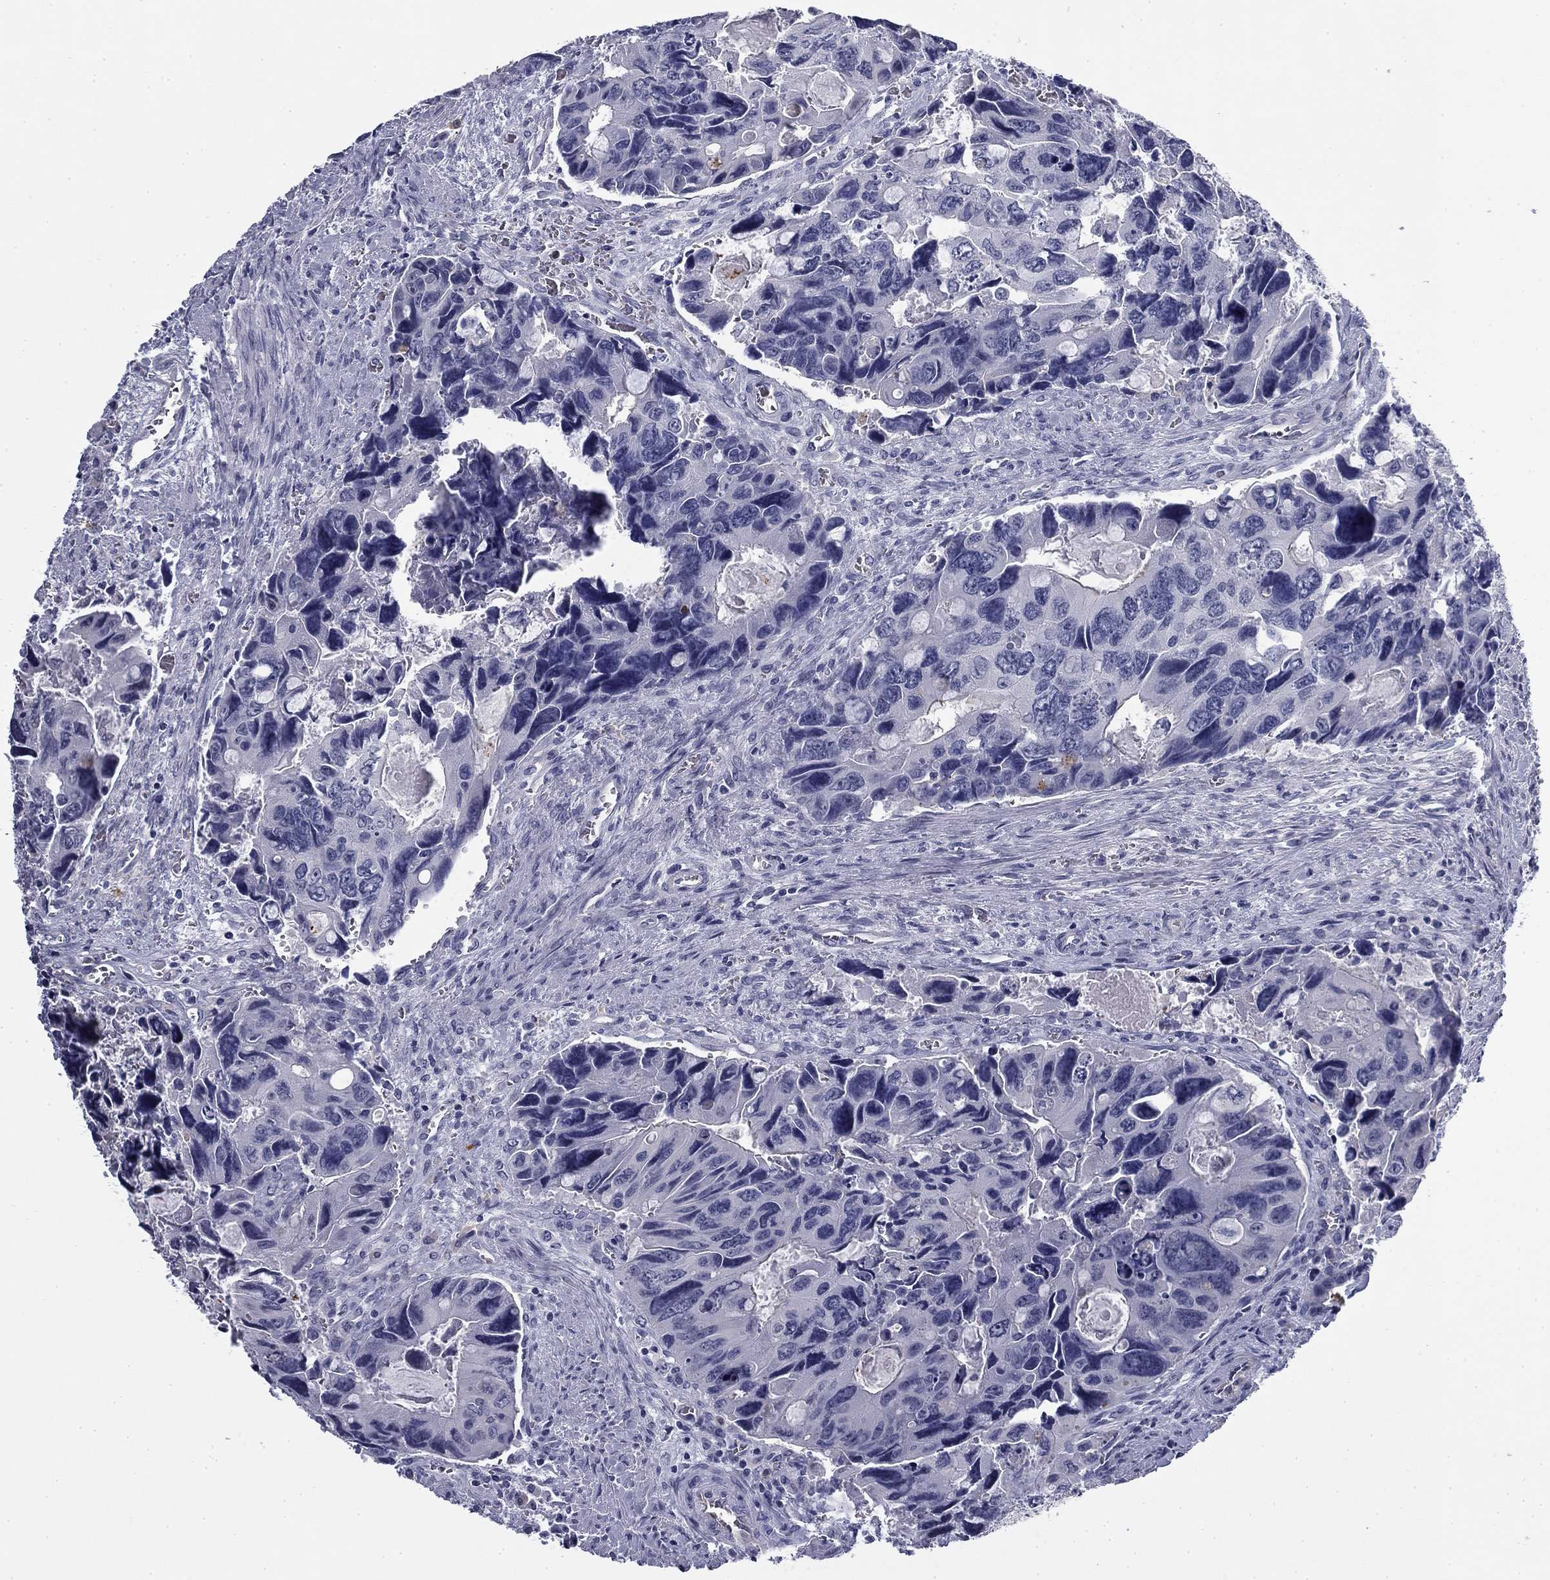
{"staining": {"intensity": "negative", "quantity": "none", "location": "none"}, "tissue": "colorectal cancer", "cell_type": "Tumor cells", "image_type": "cancer", "snomed": [{"axis": "morphology", "description": "Adenocarcinoma, NOS"}, {"axis": "topography", "description": "Rectum"}], "caption": "The micrograph displays no significant expression in tumor cells of colorectal cancer.", "gene": "BCL2L14", "patient": {"sex": "male", "age": 62}}